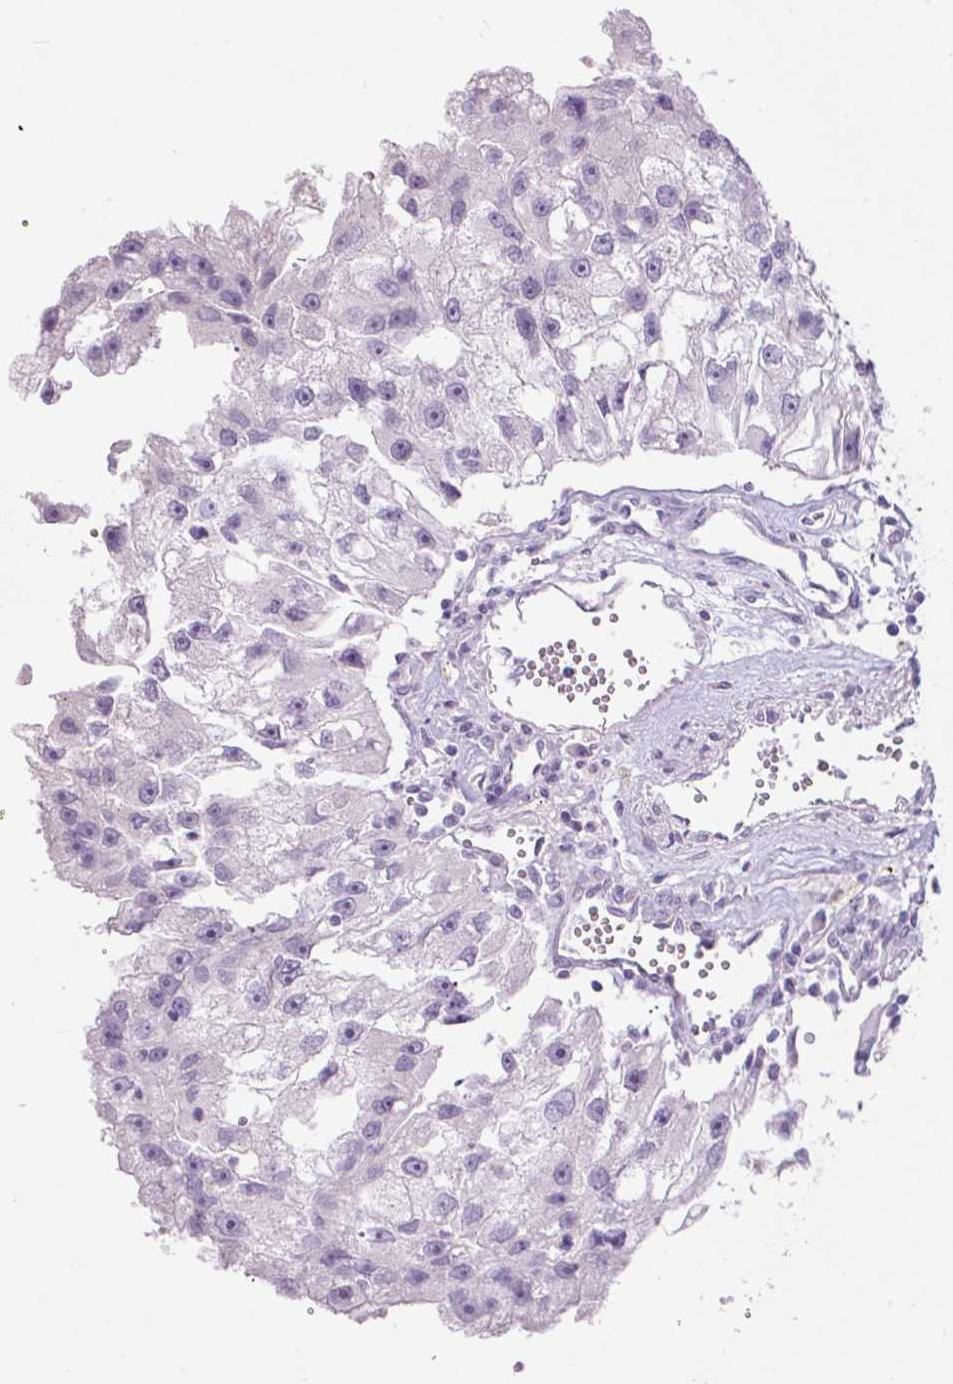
{"staining": {"intensity": "negative", "quantity": "none", "location": "none"}, "tissue": "renal cancer", "cell_type": "Tumor cells", "image_type": "cancer", "snomed": [{"axis": "morphology", "description": "Adenocarcinoma, NOS"}, {"axis": "topography", "description": "Kidney"}], "caption": "Tumor cells are negative for protein expression in human renal cancer (adenocarcinoma).", "gene": "FGFBP3", "patient": {"sex": "male", "age": 63}}